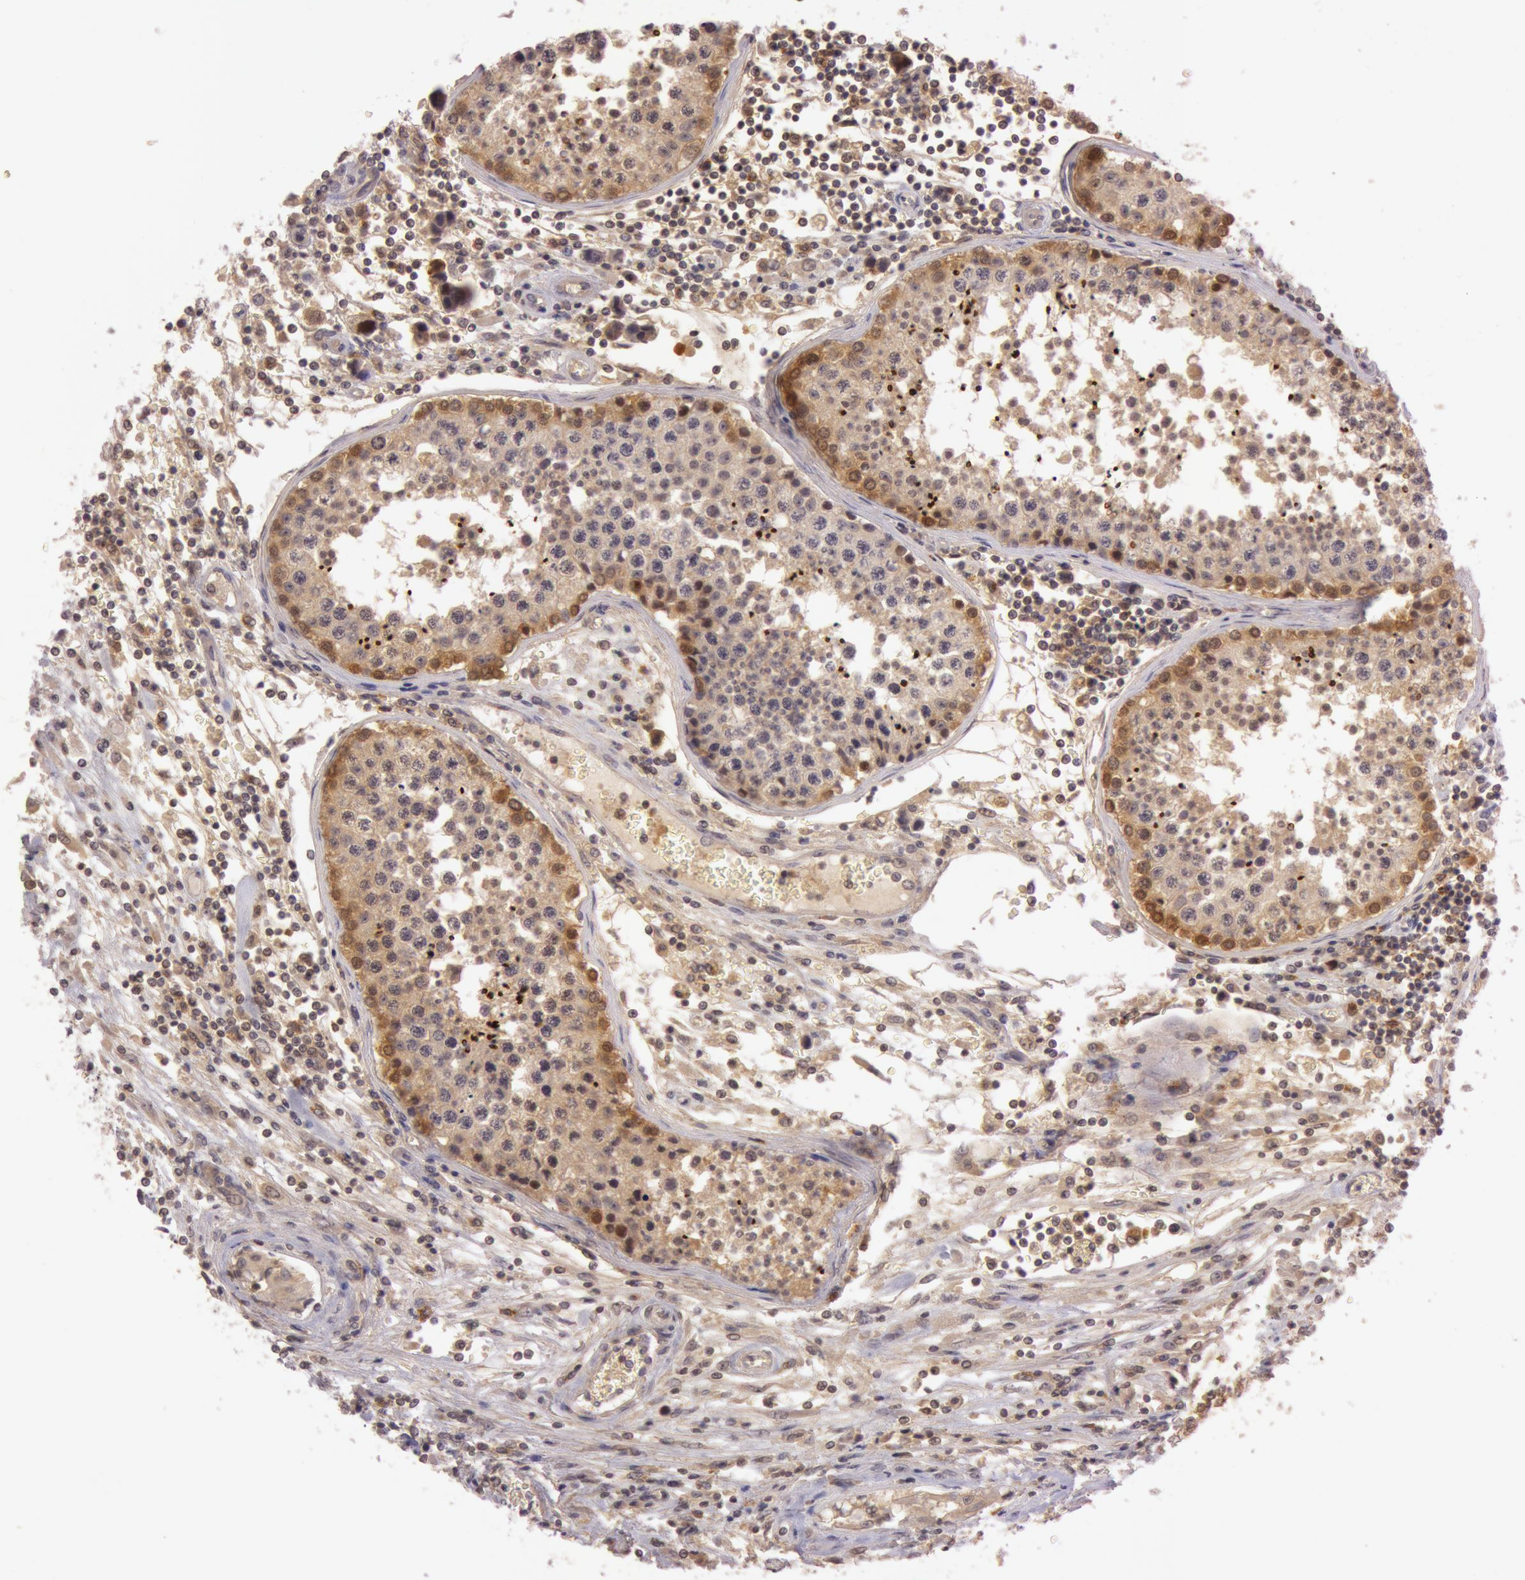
{"staining": {"intensity": "moderate", "quantity": ">75%", "location": "cytoplasmic/membranous"}, "tissue": "testis cancer", "cell_type": "Tumor cells", "image_type": "cancer", "snomed": [{"axis": "morphology", "description": "Carcinoma, Embryonal, NOS"}, {"axis": "topography", "description": "Testis"}], "caption": "Tumor cells demonstrate medium levels of moderate cytoplasmic/membranous positivity in approximately >75% of cells in human testis embryonal carcinoma.", "gene": "ATG2B", "patient": {"sex": "male", "age": 31}}